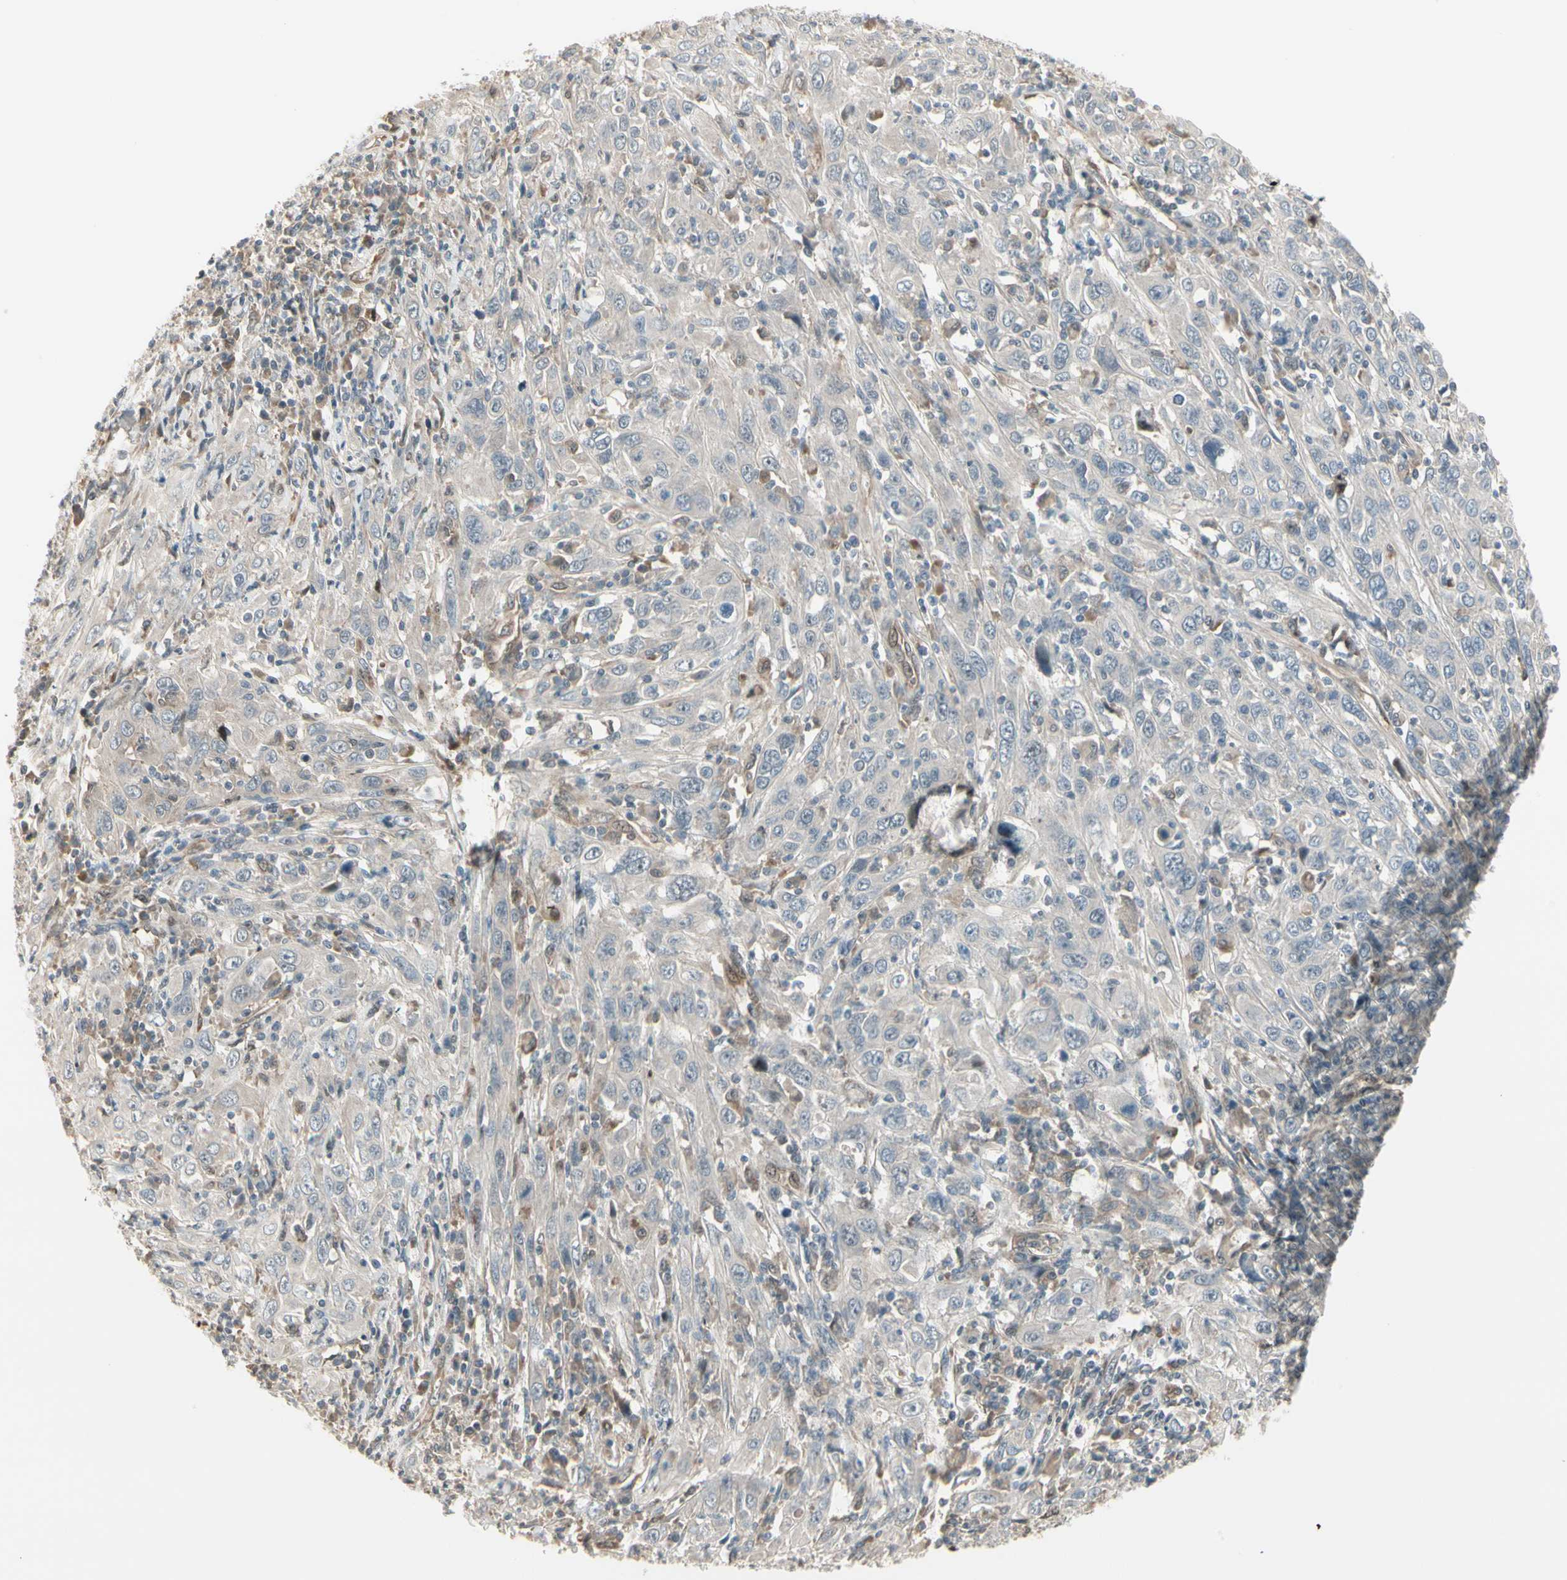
{"staining": {"intensity": "negative", "quantity": "none", "location": "none"}, "tissue": "cervical cancer", "cell_type": "Tumor cells", "image_type": "cancer", "snomed": [{"axis": "morphology", "description": "Squamous cell carcinoma, NOS"}, {"axis": "topography", "description": "Cervix"}], "caption": "Photomicrograph shows no protein staining in tumor cells of cervical squamous cell carcinoma tissue. The staining is performed using DAB (3,3'-diaminobenzidine) brown chromogen with nuclei counter-stained in using hematoxylin.", "gene": "SVBP", "patient": {"sex": "female", "age": 46}}